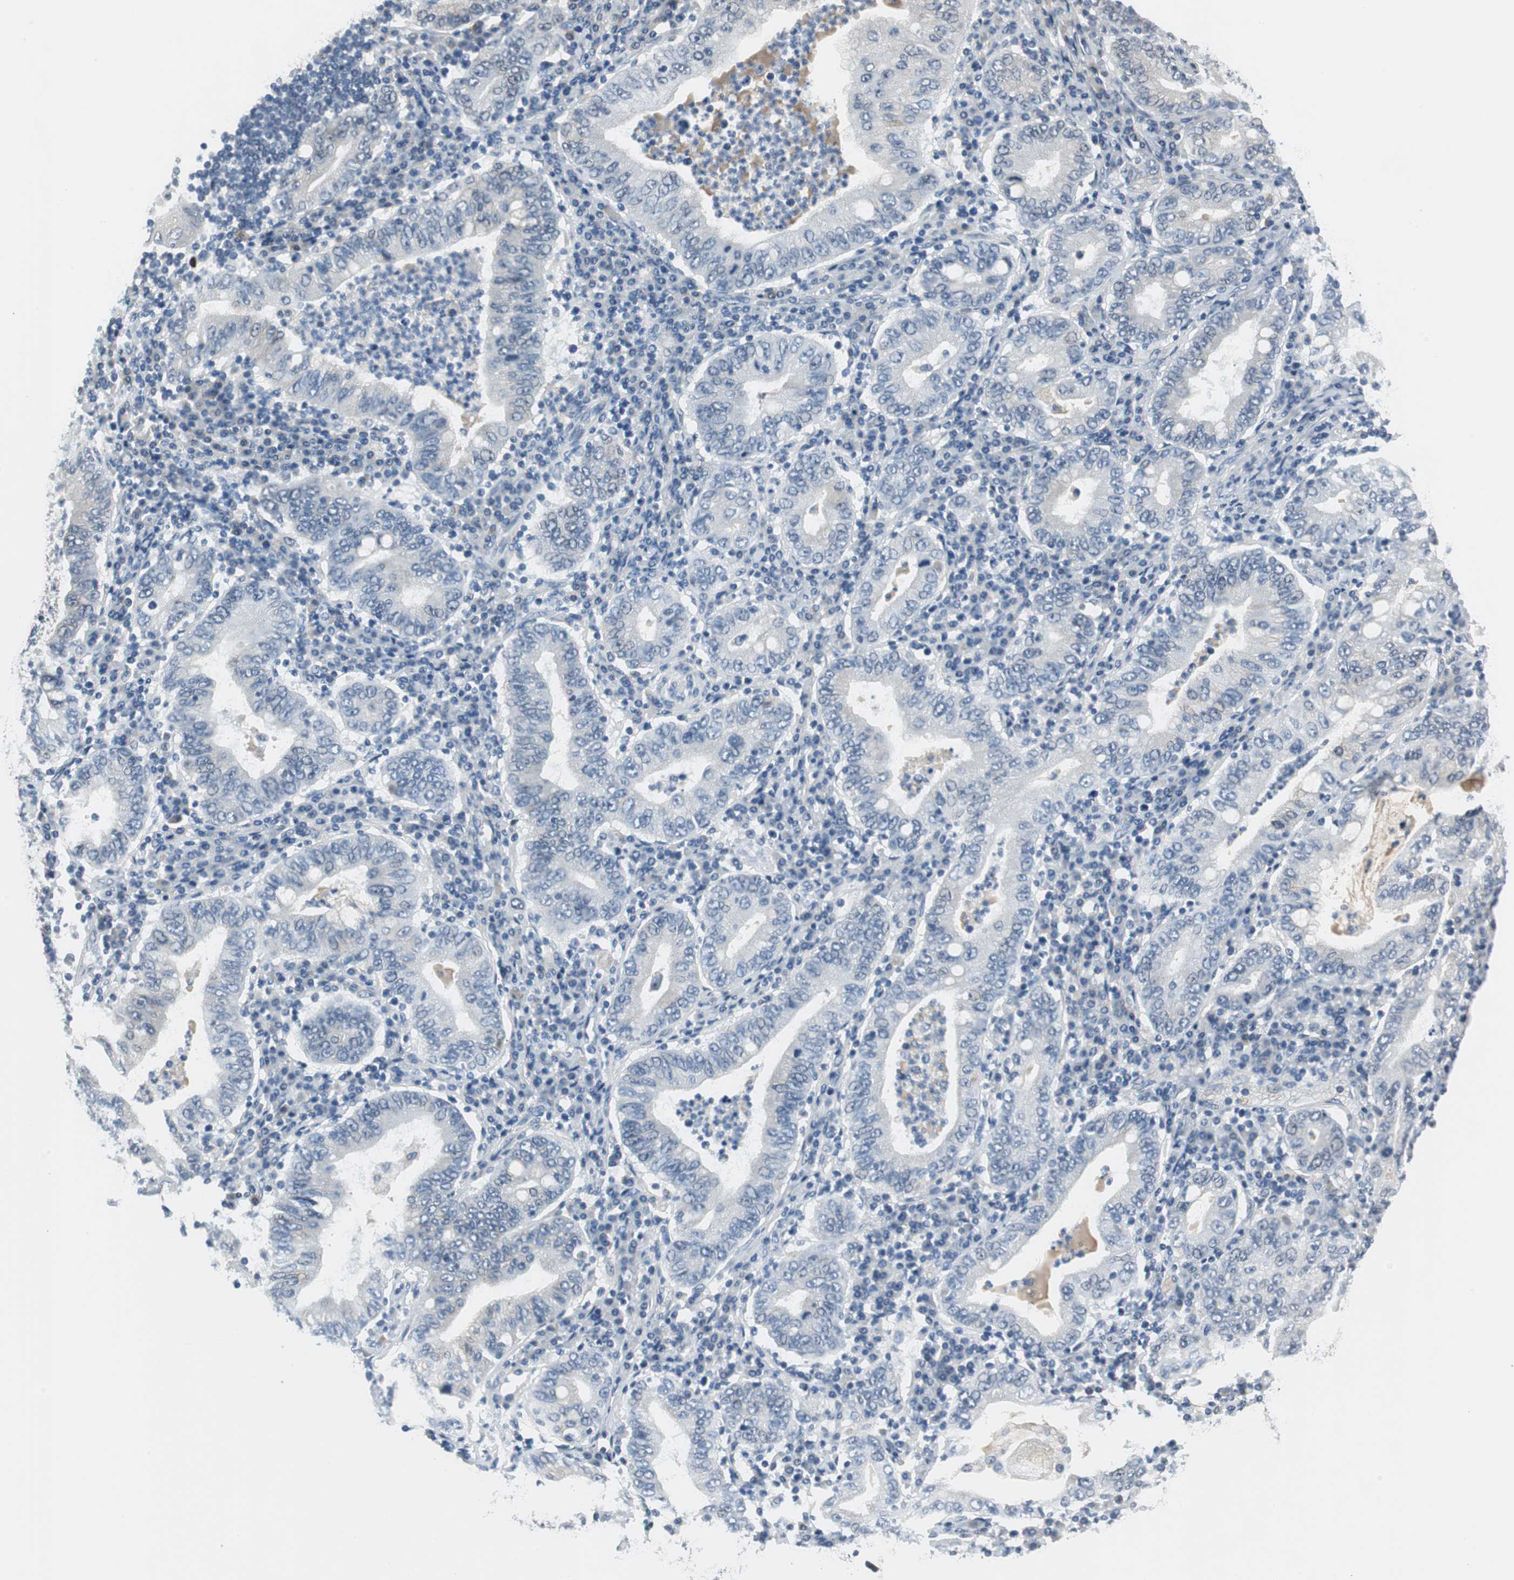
{"staining": {"intensity": "negative", "quantity": "none", "location": "none"}, "tissue": "stomach cancer", "cell_type": "Tumor cells", "image_type": "cancer", "snomed": [{"axis": "morphology", "description": "Normal tissue, NOS"}, {"axis": "morphology", "description": "Adenocarcinoma, NOS"}, {"axis": "topography", "description": "Esophagus"}, {"axis": "topography", "description": "Stomach, upper"}, {"axis": "topography", "description": "Peripheral nerve tissue"}], "caption": "A micrograph of stomach adenocarcinoma stained for a protein shows no brown staining in tumor cells. Brightfield microscopy of immunohistochemistry stained with DAB (brown) and hematoxylin (blue), captured at high magnification.", "gene": "PLAA", "patient": {"sex": "male", "age": 62}}